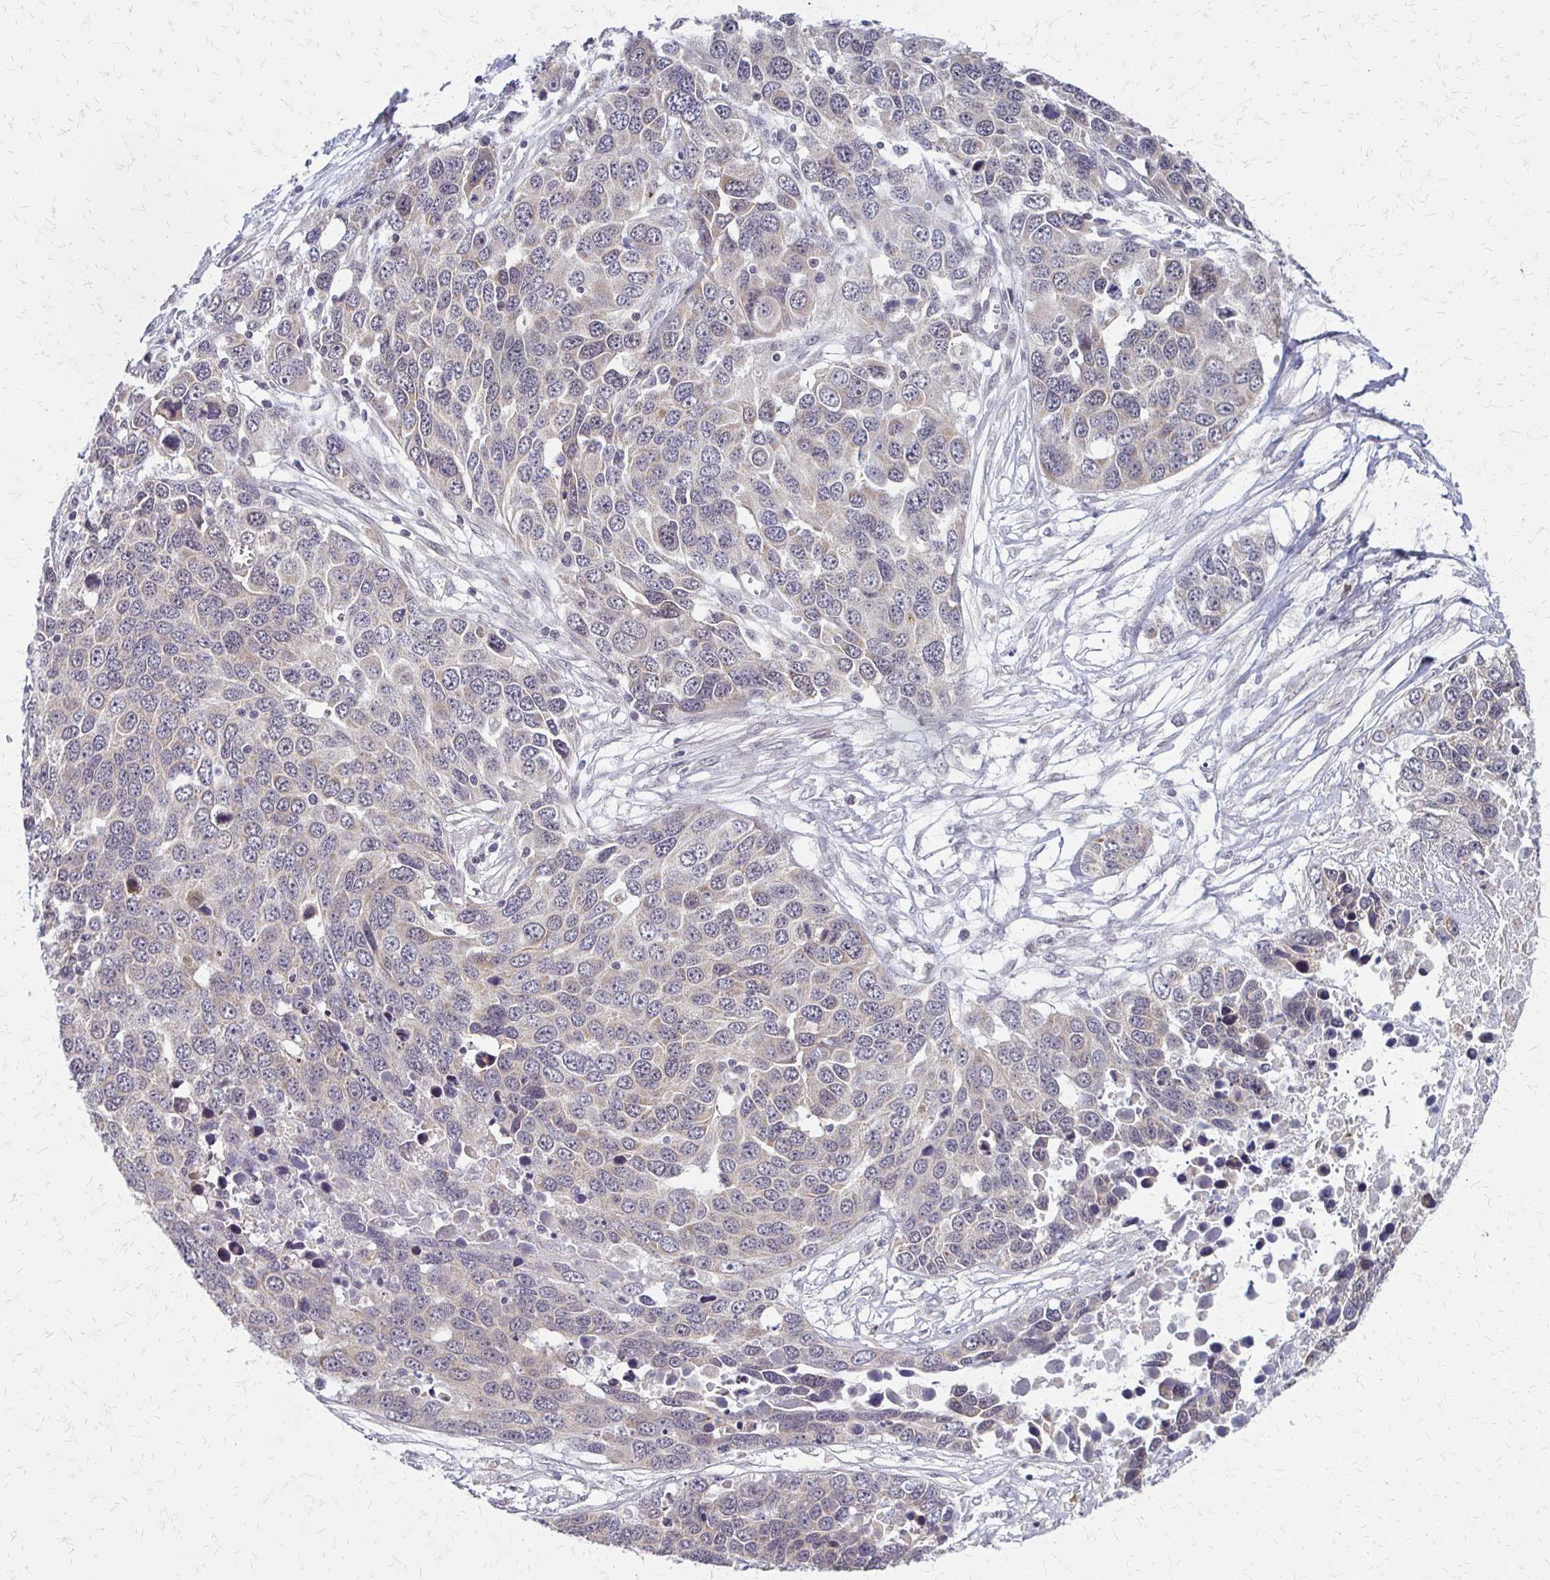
{"staining": {"intensity": "weak", "quantity": "<25%", "location": "cytoplasmic/membranous"}, "tissue": "ovarian cancer", "cell_type": "Tumor cells", "image_type": "cancer", "snomed": [{"axis": "morphology", "description": "Cystadenocarcinoma, serous, NOS"}, {"axis": "topography", "description": "Ovary"}], "caption": "Immunohistochemistry (IHC) image of neoplastic tissue: ovarian cancer (serous cystadenocarcinoma) stained with DAB (3,3'-diaminobenzidine) exhibits no significant protein staining in tumor cells.", "gene": "TRIR", "patient": {"sex": "female", "age": 76}}